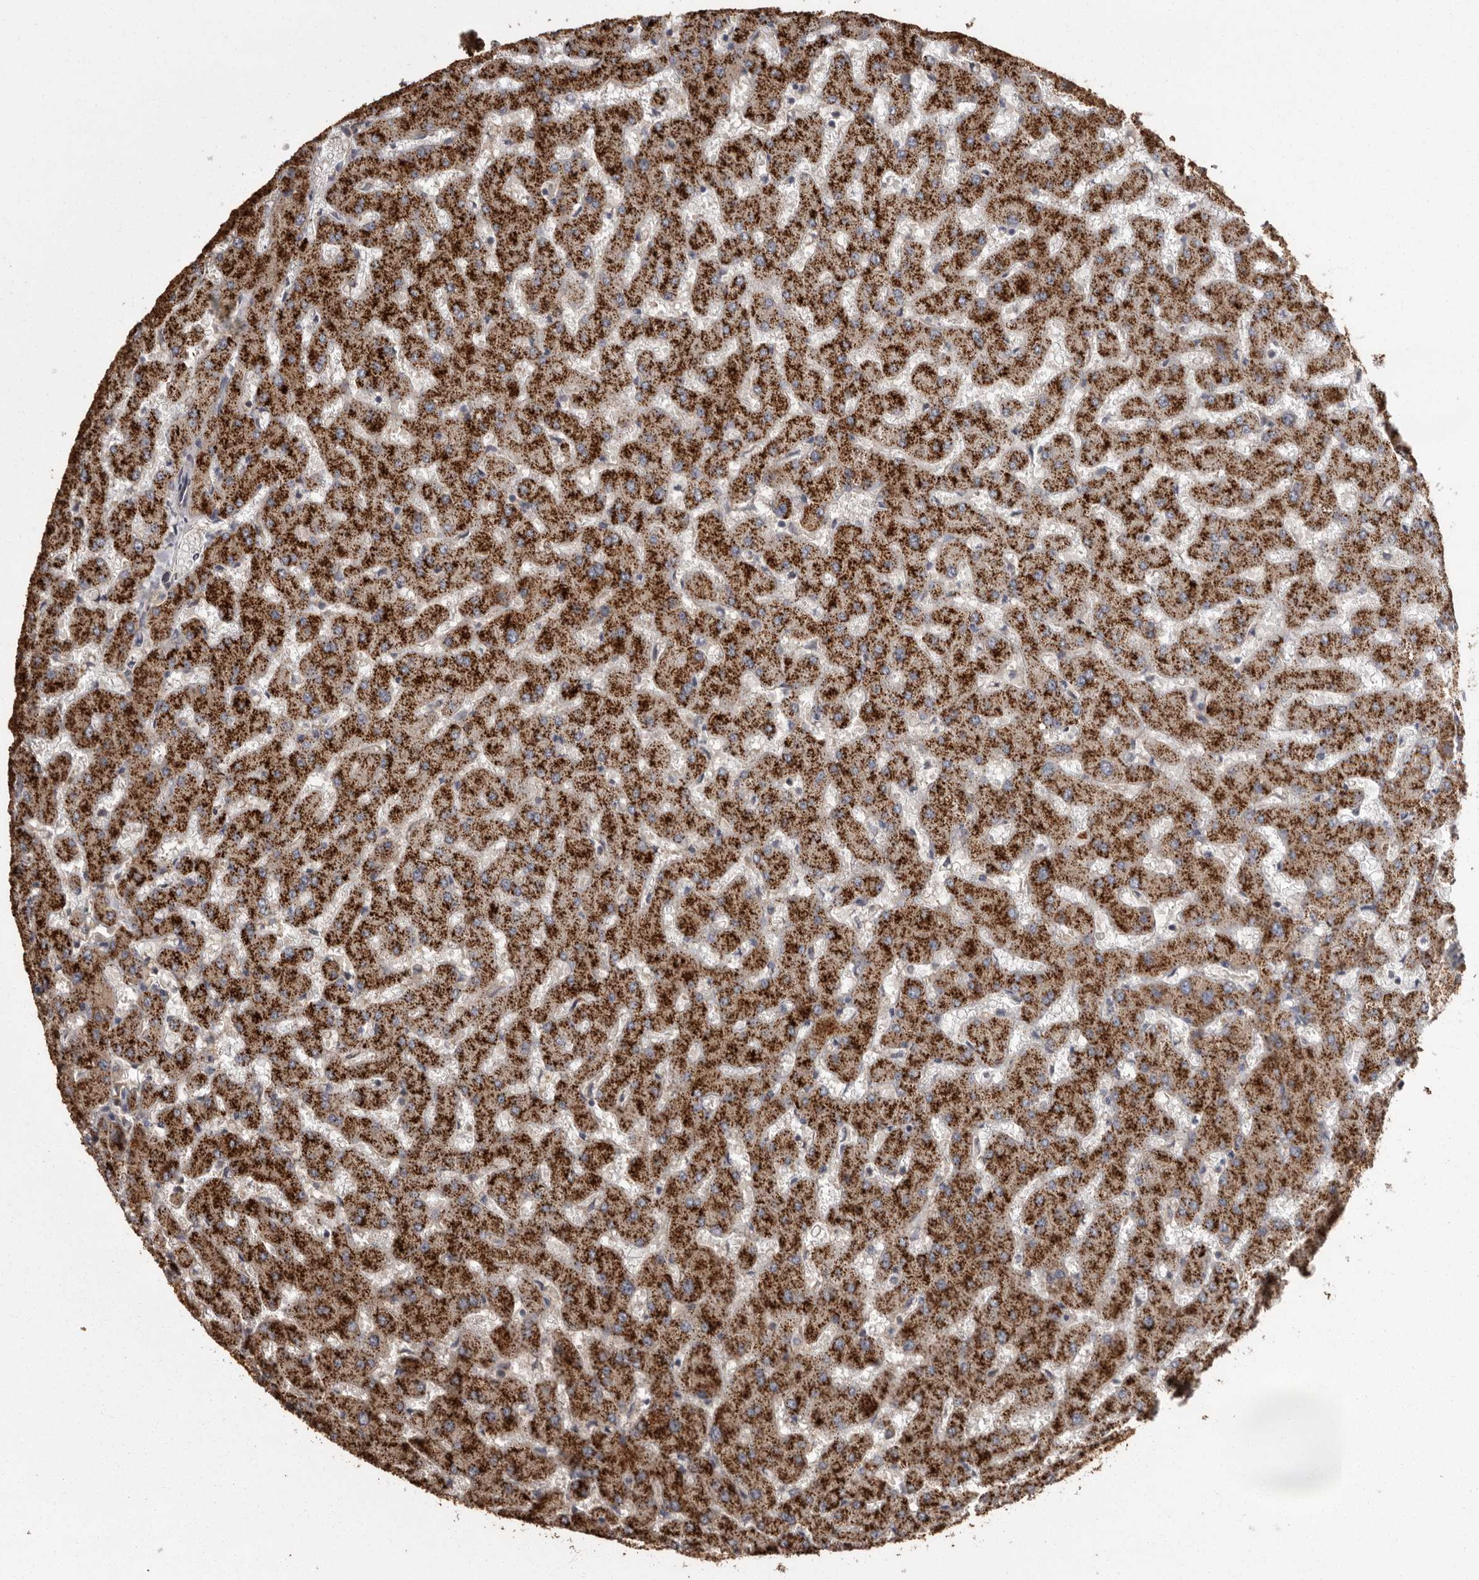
{"staining": {"intensity": "moderate", "quantity": ">75%", "location": "cytoplasmic/membranous"}, "tissue": "liver", "cell_type": "Cholangiocytes", "image_type": "normal", "snomed": [{"axis": "morphology", "description": "Normal tissue, NOS"}, {"axis": "topography", "description": "Liver"}], "caption": "High-magnification brightfield microscopy of unremarkable liver stained with DAB (3,3'-diaminobenzidine) (brown) and counterstained with hematoxylin (blue). cholangiocytes exhibit moderate cytoplasmic/membranous expression is seen in about>75% of cells.", "gene": "DARS1", "patient": {"sex": "female", "age": 63}}